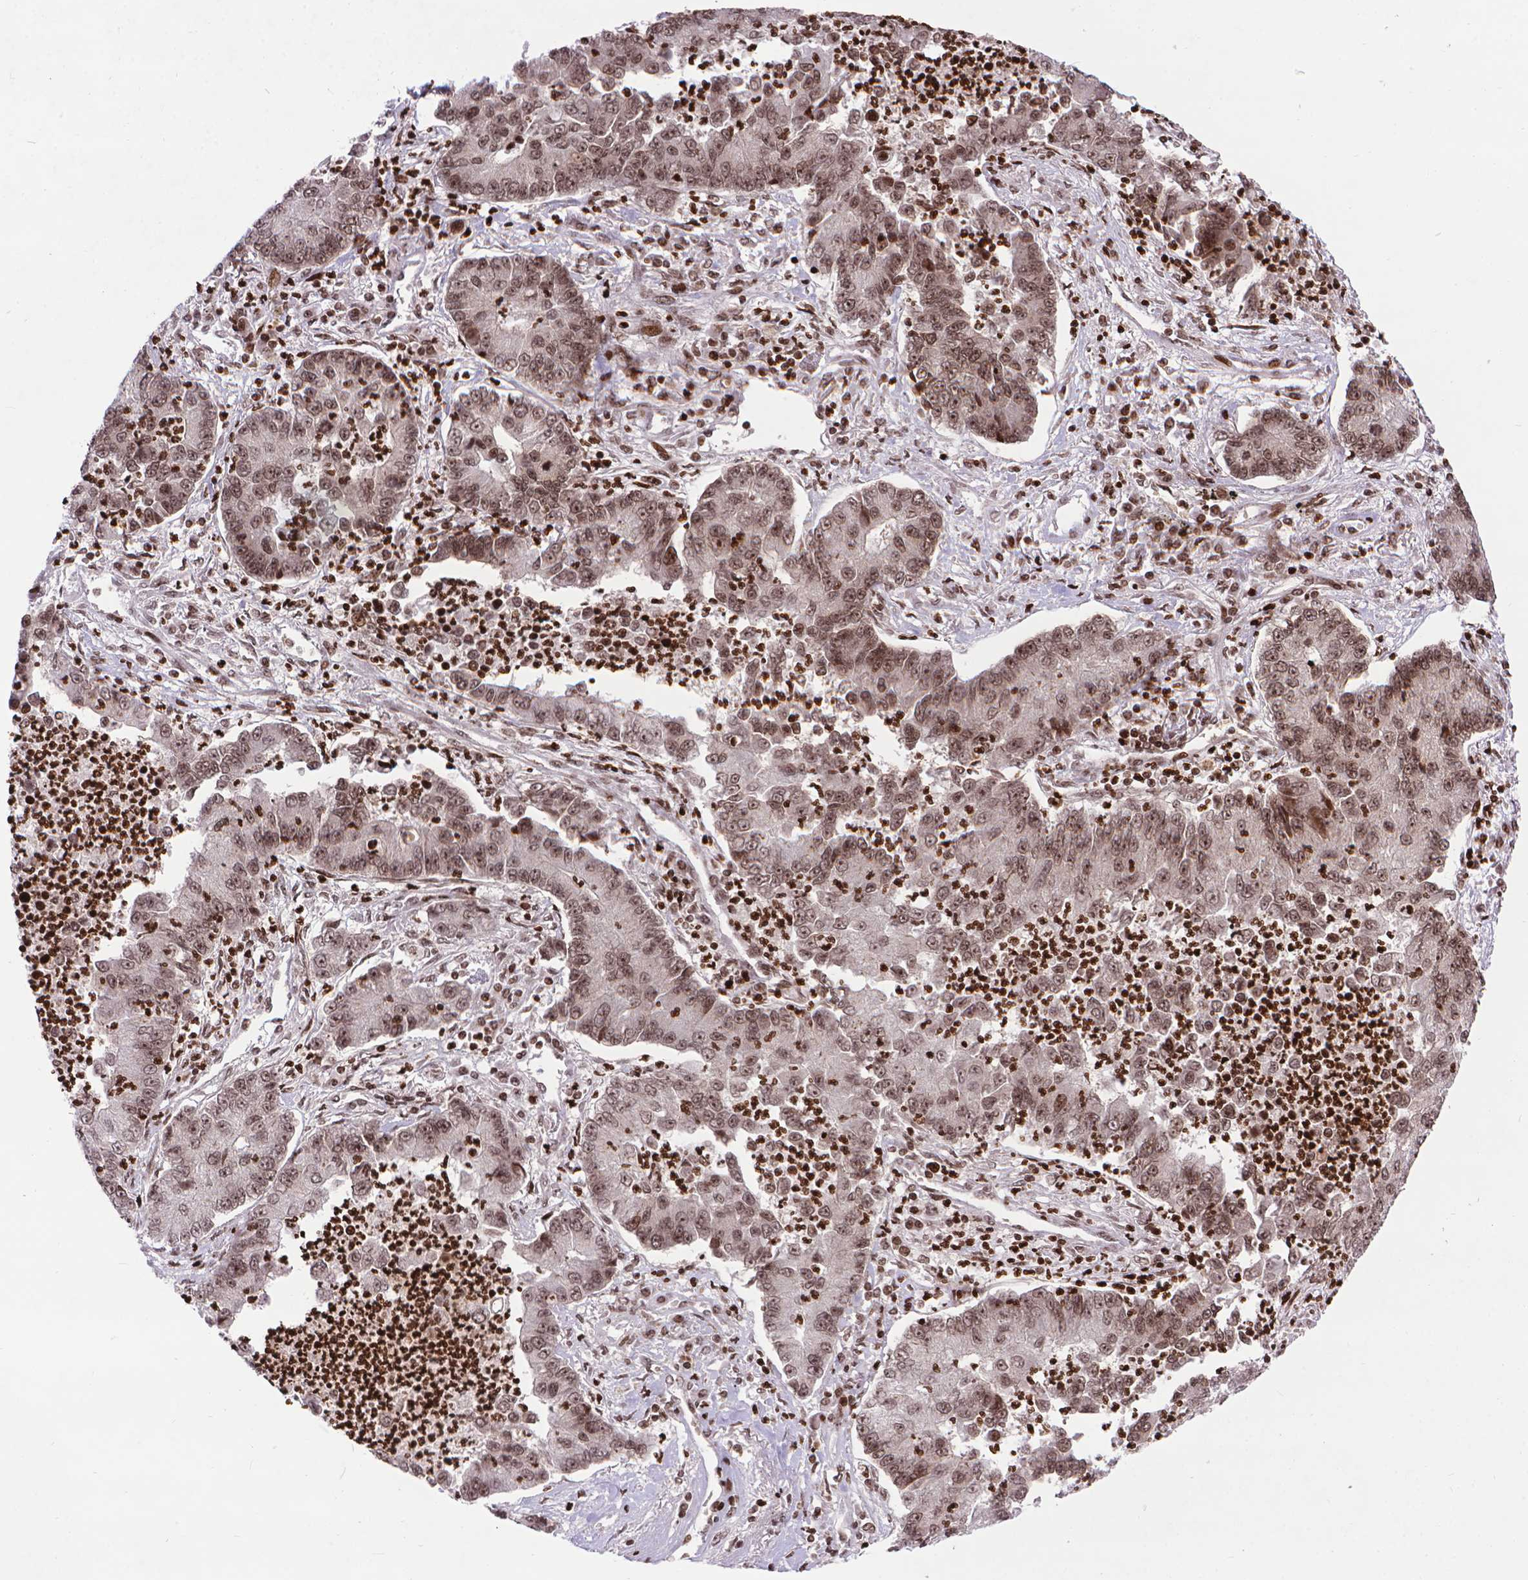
{"staining": {"intensity": "weak", "quantity": ">75%", "location": "nuclear"}, "tissue": "lung cancer", "cell_type": "Tumor cells", "image_type": "cancer", "snomed": [{"axis": "morphology", "description": "Adenocarcinoma, NOS"}, {"axis": "topography", "description": "Lung"}], "caption": "High-power microscopy captured an immunohistochemistry (IHC) photomicrograph of lung cancer, revealing weak nuclear positivity in approximately >75% of tumor cells.", "gene": "AMER1", "patient": {"sex": "female", "age": 57}}